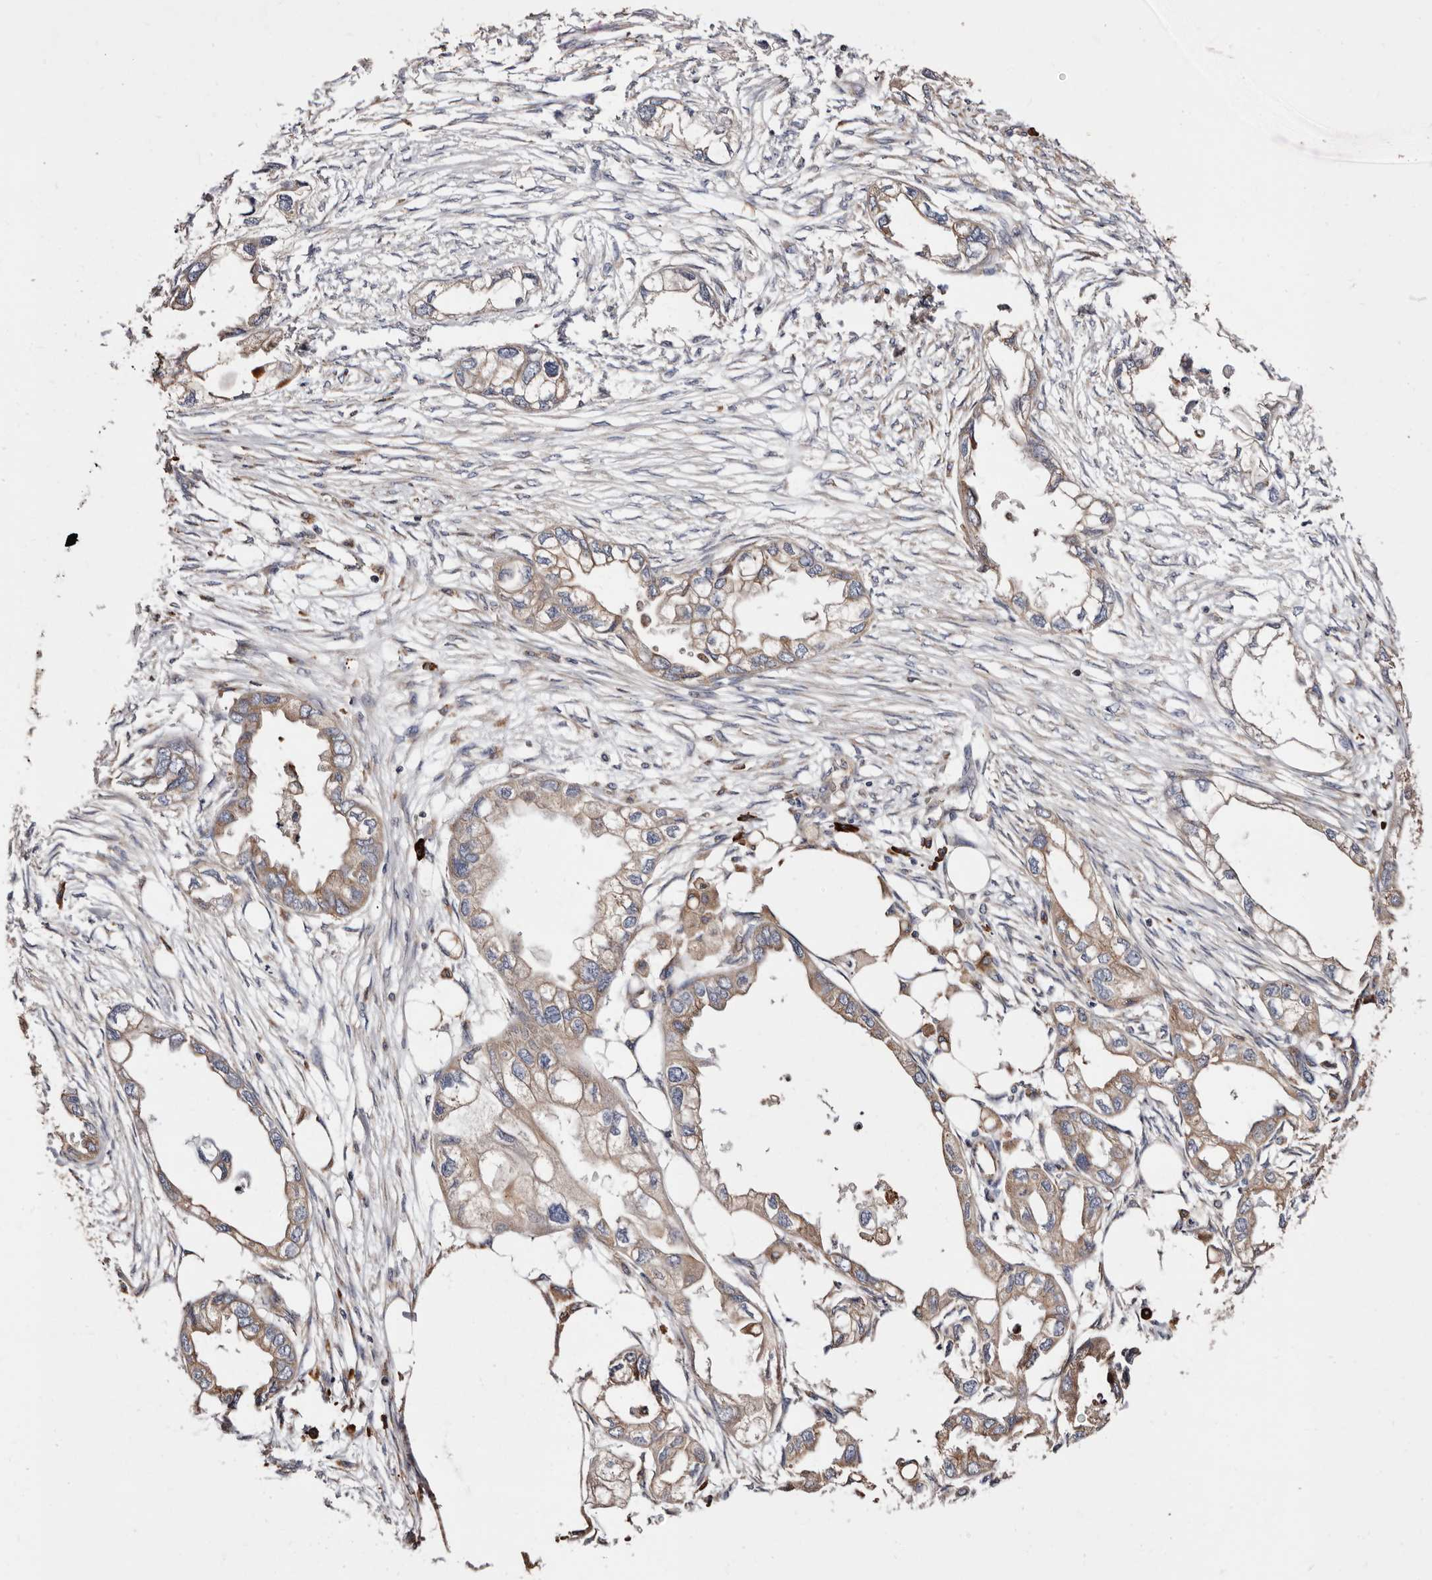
{"staining": {"intensity": "moderate", "quantity": ">75%", "location": "cytoplasmic/membranous"}, "tissue": "endometrial cancer", "cell_type": "Tumor cells", "image_type": "cancer", "snomed": [{"axis": "morphology", "description": "Adenocarcinoma, NOS"}, {"axis": "morphology", "description": "Adenocarcinoma, metastatic, NOS"}, {"axis": "topography", "description": "Adipose tissue"}, {"axis": "topography", "description": "Endometrium"}], "caption": "The image displays immunohistochemical staining of endometrial cancer (adenocarcinoma). There is moderate cytoplasmic/membranous staining is present in approximately >75% of tumor cells.", "gene": "ACBD6", "patient": {"sex": "female", "age": 67}}